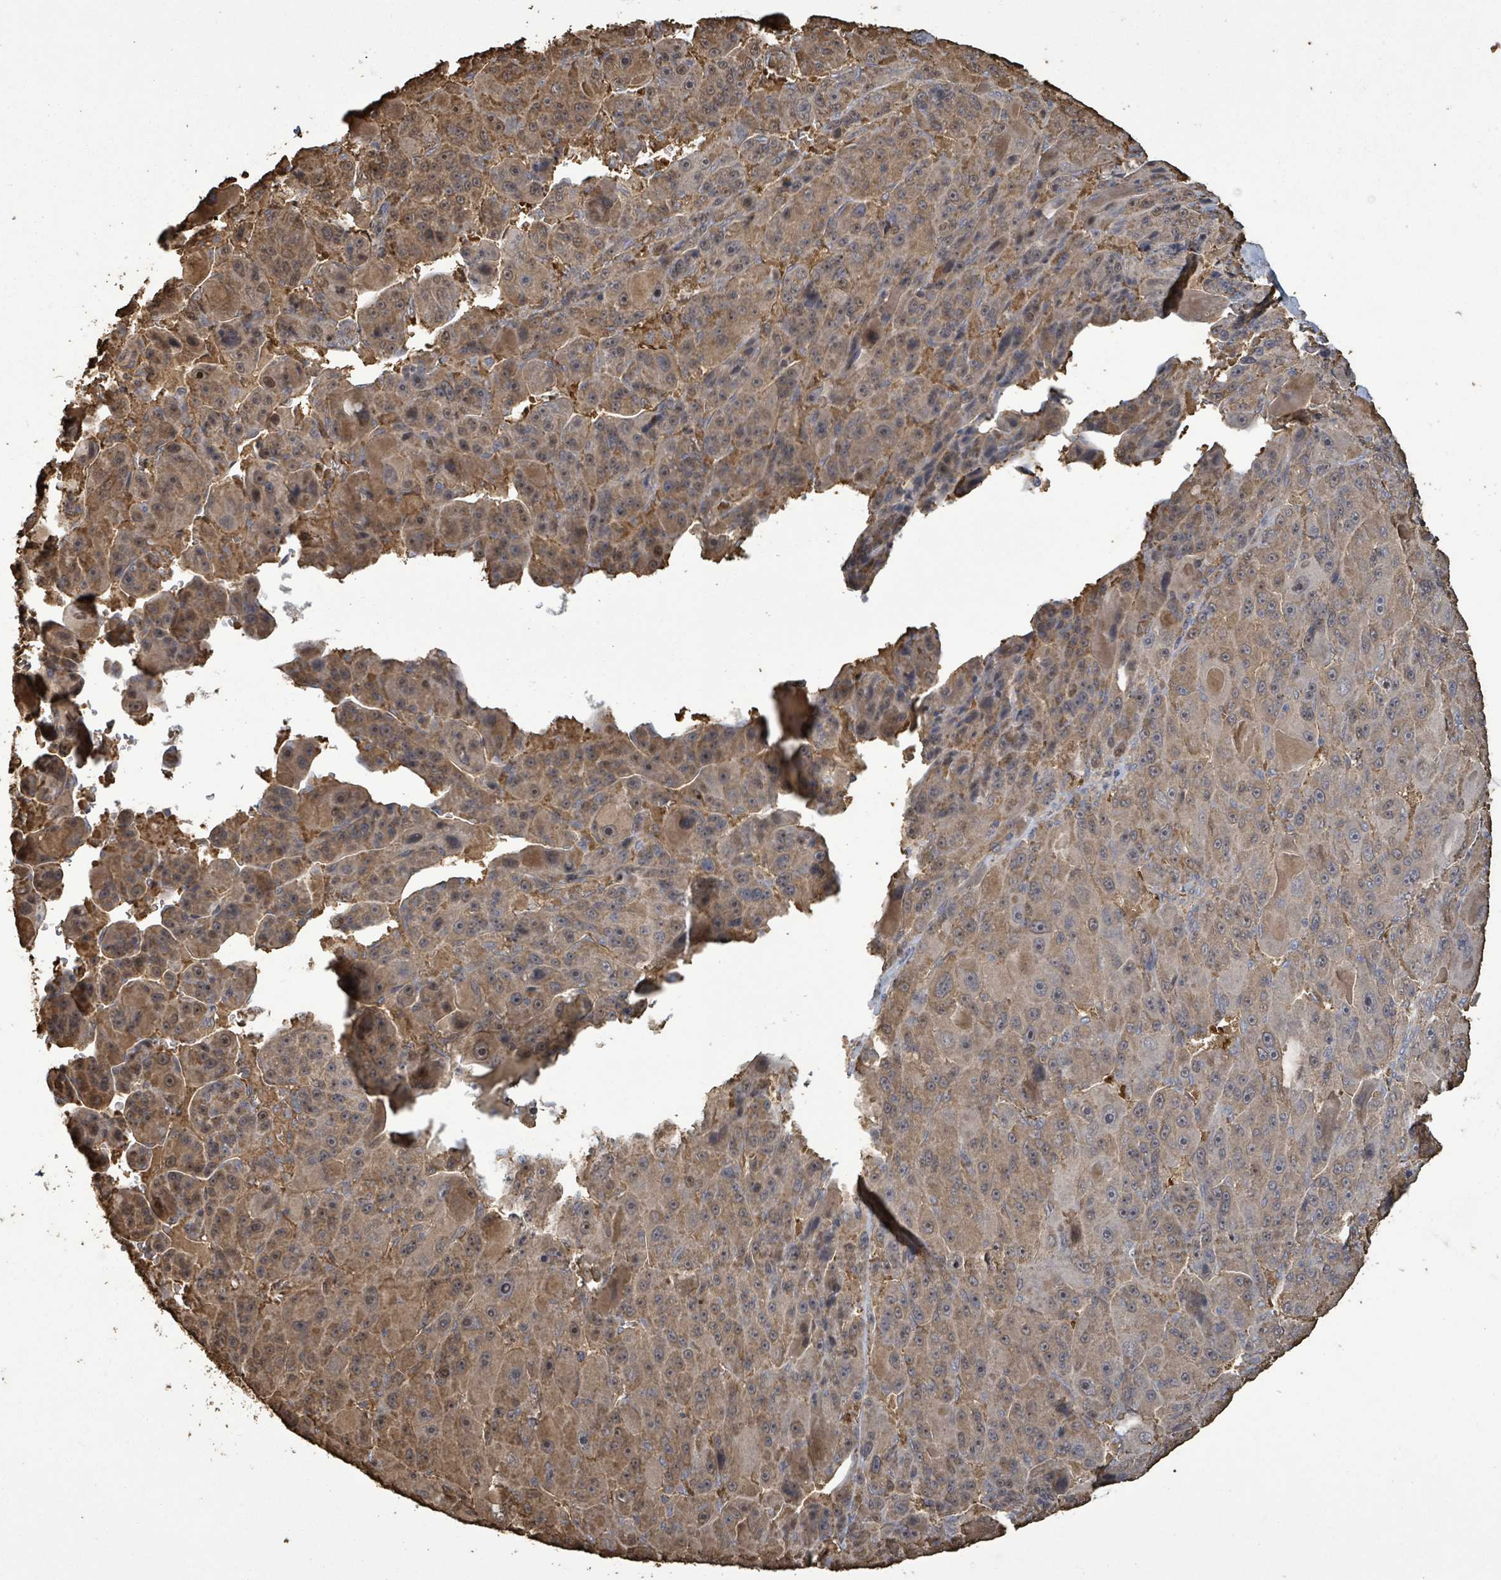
{"staining": {"intensity": "moderate", "quantity": ">75%", "location": "cytoplasmic/membranous,nuclear"}, "tissue": "liver cancer", "cell_type": "Tumor cells", "image_type": "cancer", "snomed": [{"axis": "morphology", "description": "Carcinoma, Hepatocellular, NOS"}, {"axis": "topography", "description": "Liver"}], "caption": "DAB immunohistochemical staining of human liver hepatocellular carcinoma demonstrates moderate cytoplasmic/membranous and nuclear protein expression in approximately >75% of tumor cells. Using DAB (brown) and hematoxylin (blue) stains, captured at high magnification using brightfield microscopy.", "gene": "MAP3K6", "patient": {"sex": "male", "age": 76}}